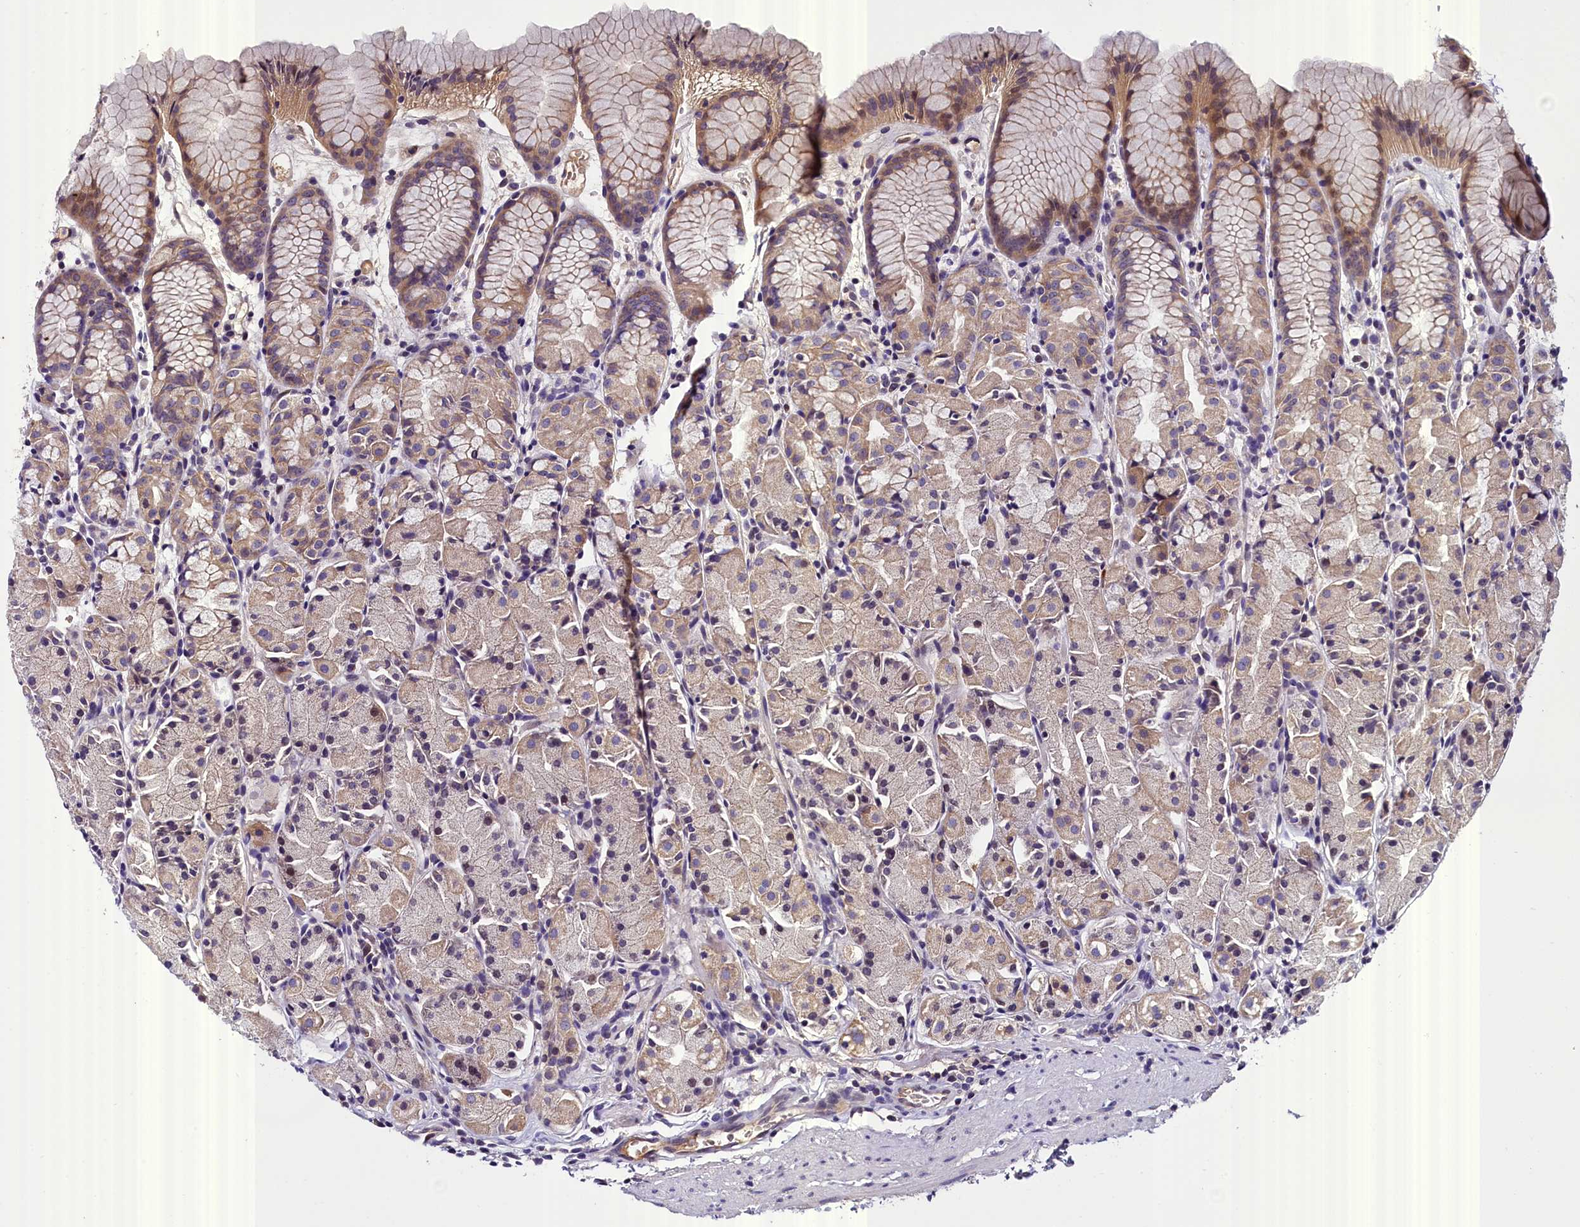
{"staining": {"intensity": "weak", "quantity": "25%-75%", "location": "cytoplasmic/membranous"}, "tissue": "stomach", "cell_type": "Glandular cells", "image_type": "normal", "snomed": [{"axis": "morphology", "description": "Normal tissue, NOS"}, {"axis": "topography", "description": "Stomach, upper"}], "caption": "IHC staining of normal stomach, which exhibits low levels of weak cytoplasmic/membranous staining in approximately 25%-75% of glandular cells indicating weak cytoplasmic/membranous protein staining. The staining was performed using DAB (brown) for protein detection and nuclei were counterstained in hematoxylin (blue).", "gene": "ENKD1", "patient": {"sex": "male", "age": 47}}